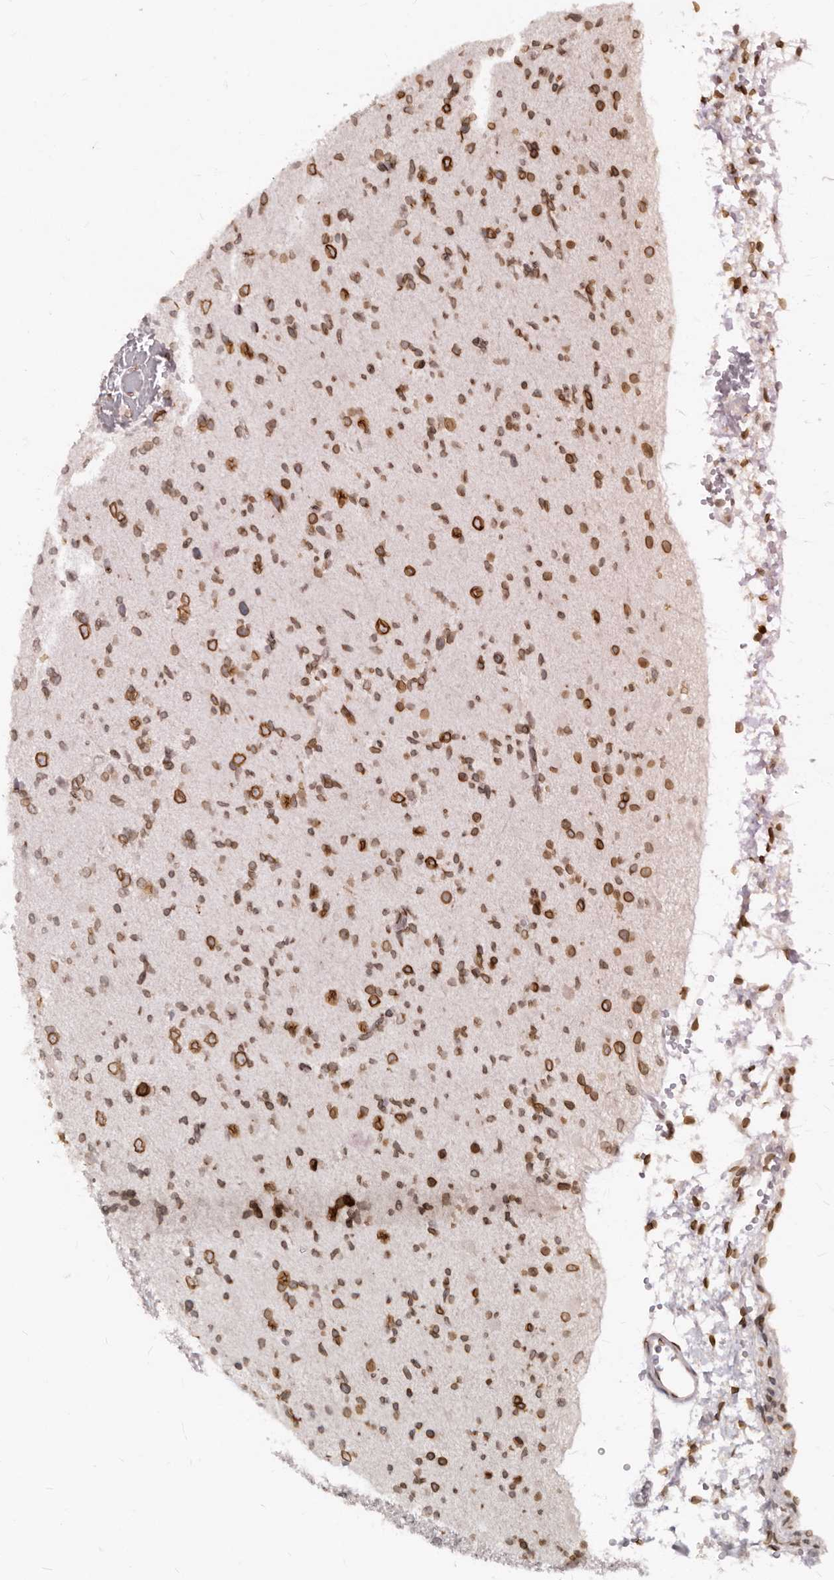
{"staining": {"intensity": "moderate", "quantity": ">75%", "location": "cytoplasmic/membranous,nuclear"}, "tissue": "glioma", "cell_type": "Tumor cells", "image_type": "cancer", "snomed": [{"axis": "morphology", "description": "Glioma, malignant, Low grade"}, {"axis": "topography", "description": "Brain"}], "caption": "Protein expression analysis of glioma displays moderate cytoplasmic/membranous and nuclear positivity in about >75% of tumor cells.", "gene": "NUP153", "patient": {"sex": "female", "age": 22}}